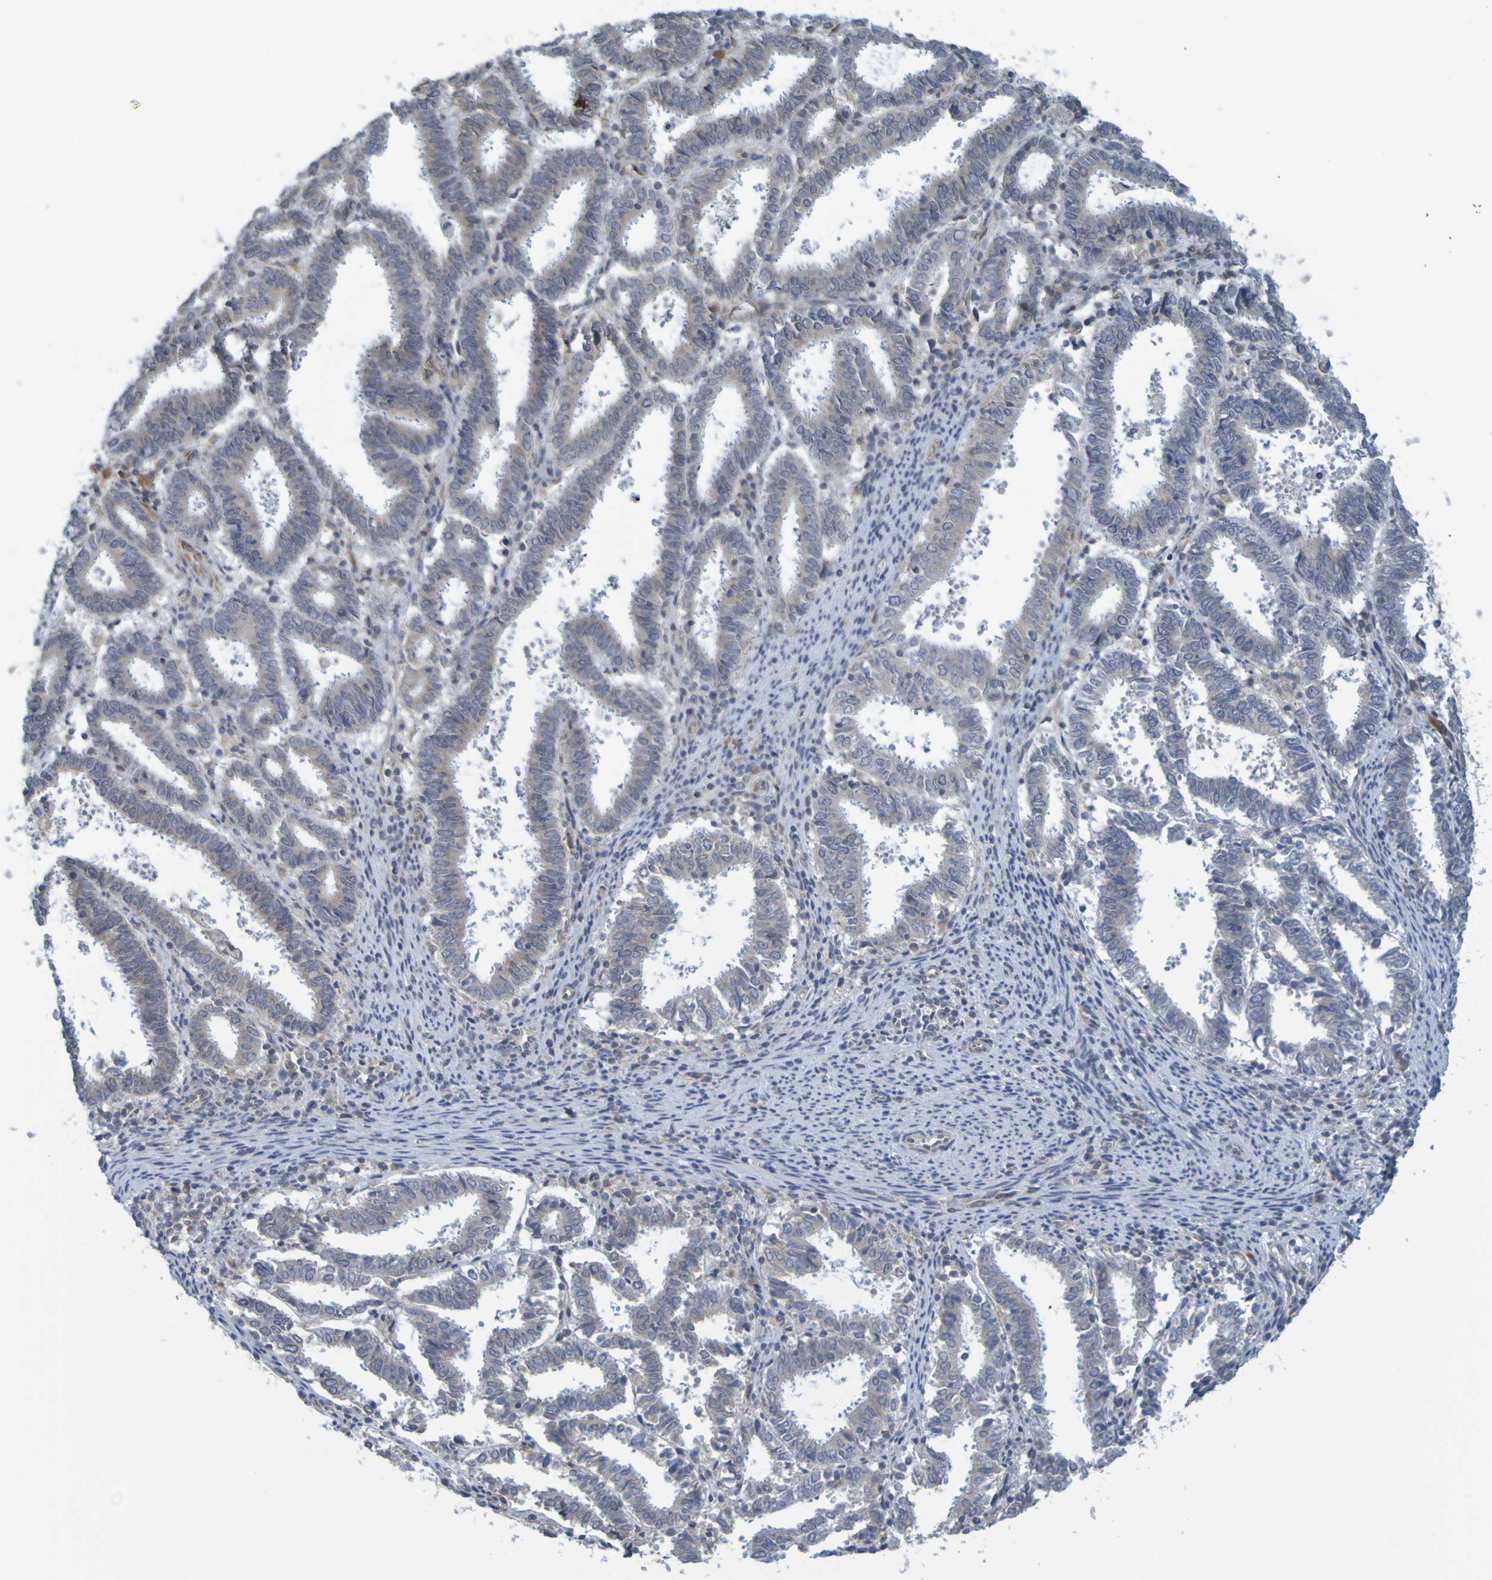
{"staining": {"intensity": "weak", "quantity": ">75%", "location": "cytoplasmic/membranous"}, "tissue": "endometrial cancer", "cell_type": "Tumor cells", "image_type": "cancer", "snomed": [{"axis": "morphology", "description": "Adenocarcinoma, NOS"}, {"axis": "topography", "description": "Uterus"}], "caption": "Immunohistochemical staining of endometrial cancer demonstrates low levels of weak cytoplasmic/membranous positivity in approximately >75% of tumor cells. The protein of interest is shown in brown color, while the nuclei are stained blue.", "gene": "MOGS", "patient": {"sex": "female", "age": 83}}